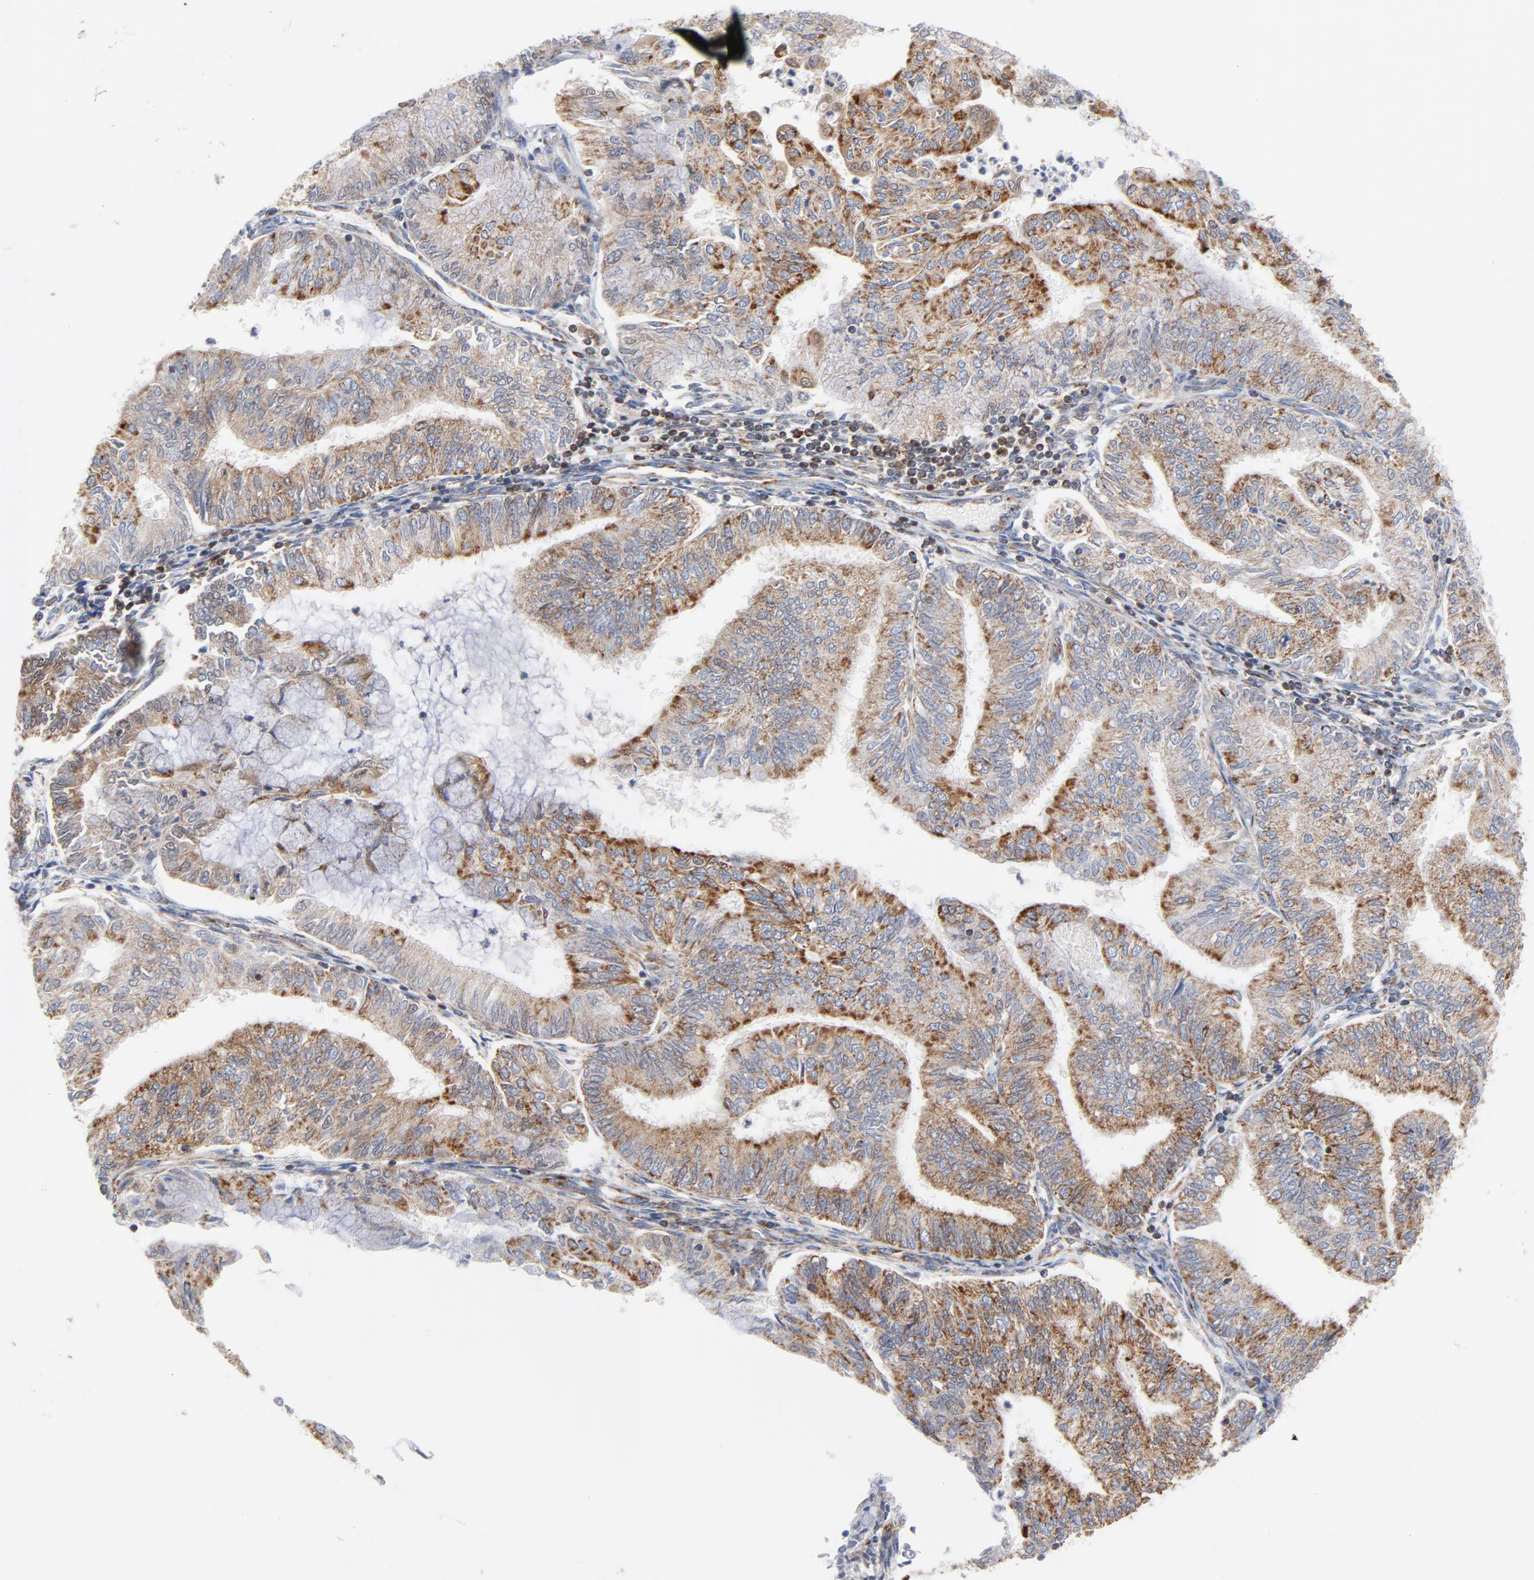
{"staining": {"intensity": "moderate", "quantity": ">75%", "location": "cytoplasmic/membranous"}, "tissue": "endometrial cancer", "cell_type": "Tumor cells", "image_type": "cancer", "snomed": [{"axis": "morphology", "description": "Adenocarcinoma, NOS"}, {"axis": "topography", "description": "Endometrium"}], "caption": "Brown immunohistochemical staining in adenocarcinoma (endometrial) reveals moderate cytoplasmic/membranous positivity in about >75% of tumor cells. The protein is shown in brown color, while the nuclei are stained blue.", "gene": "DIABLO", "patient": {"sex": "female", "age": 59}}